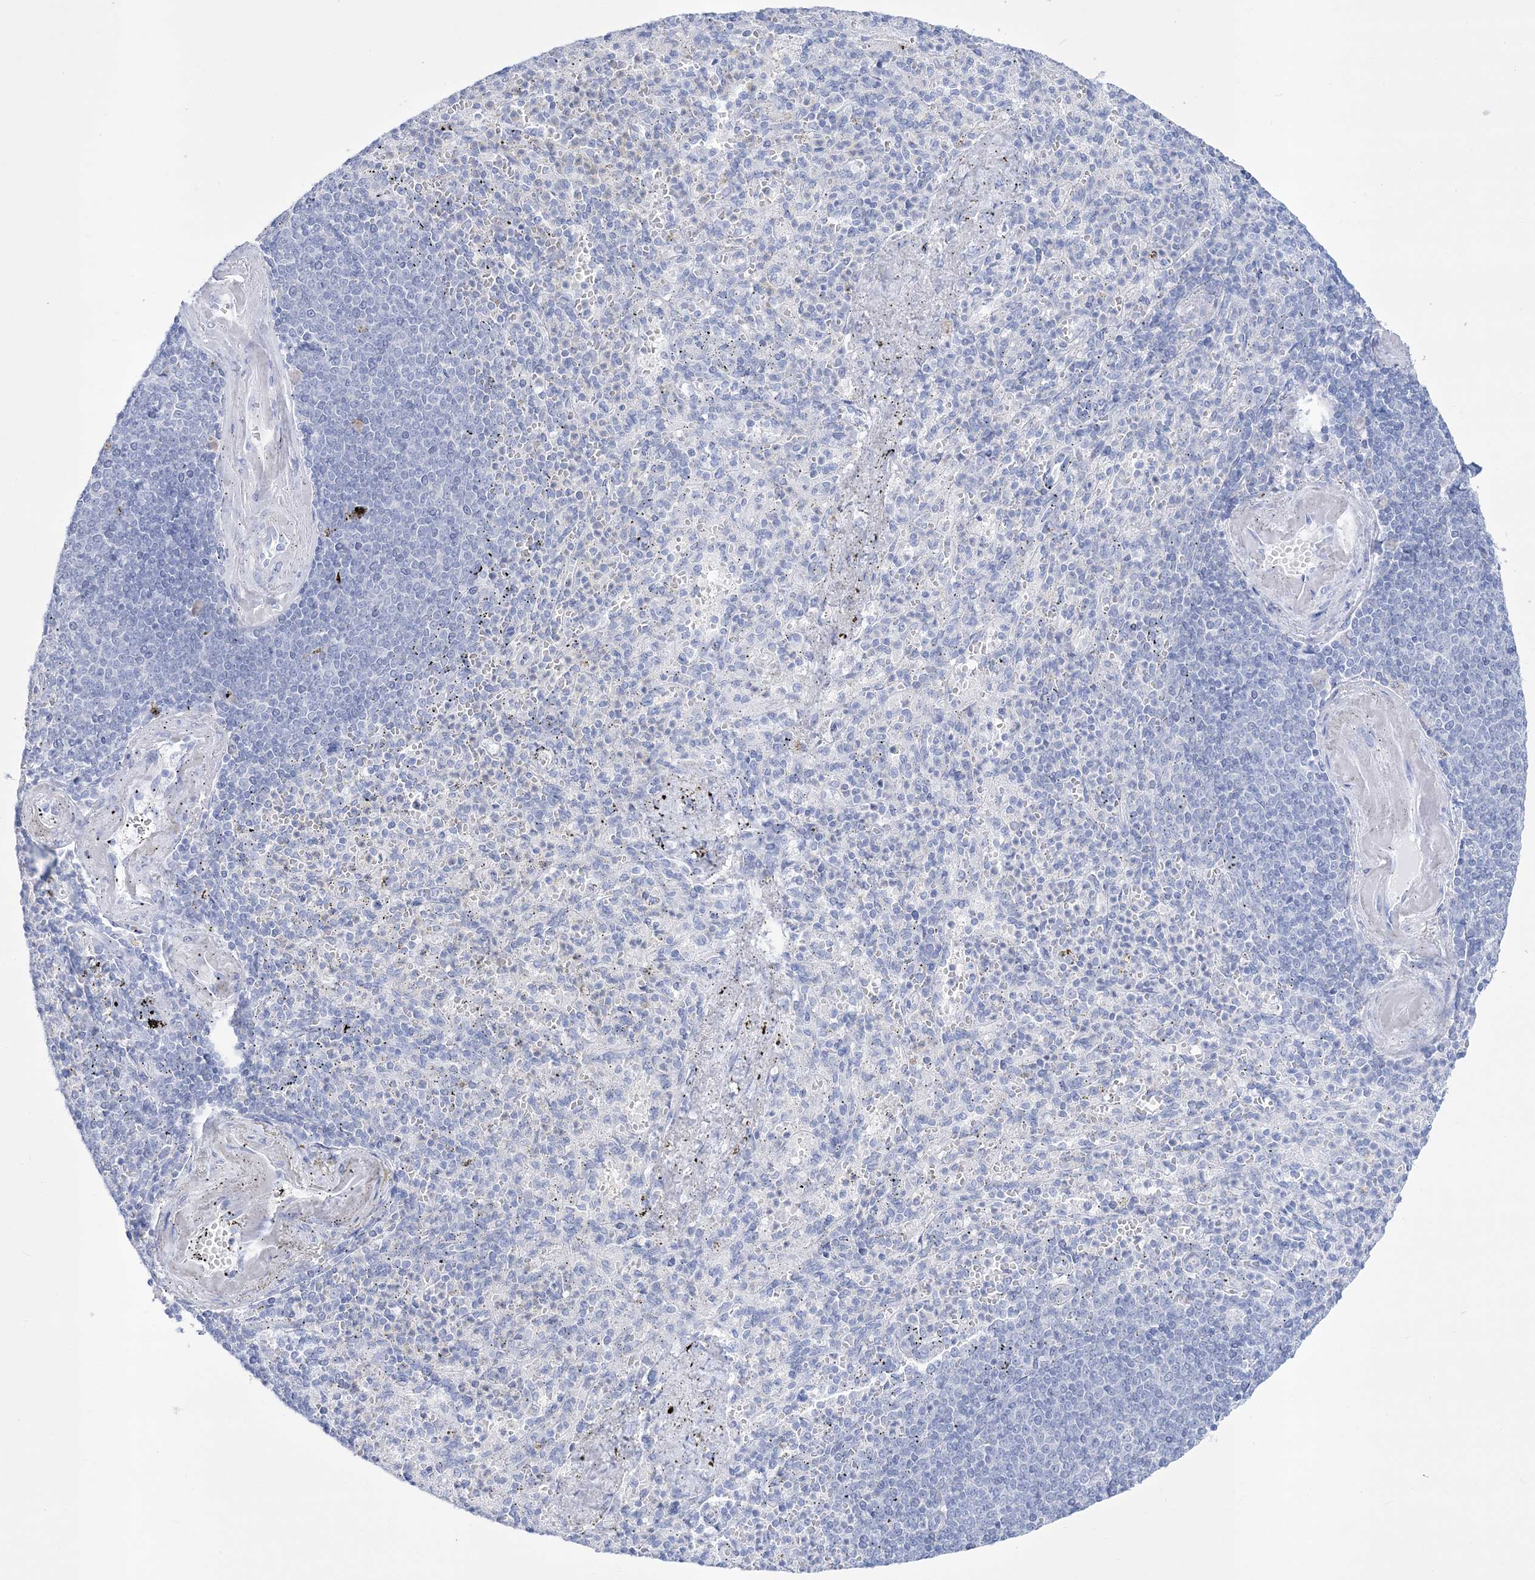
{"staining": {"intensity": "negative", "quantity": "none", "location": "none"}, "tissue": "spleen", "cell_type": "Cells in red pulp", "image_type": "normal", "snomed": [{"axis": "morphology", "description": "Normal tissue, NOS"}, {"axis": "topography", "description": "Spleen"}], "caption": "An immunohistochemistry histopathology image of normal spleen is shown. There is no staining in cells in red pulp of spleen. The staining was performed using DAB (3,3'-diaminobenzidine) to visualize the protein expression in brown, while the nuclei were stained in blue with hematoxylin (Magnification: 20x).", "gene": "RBP2", "patient": {"sex": "female", "age": 74}}